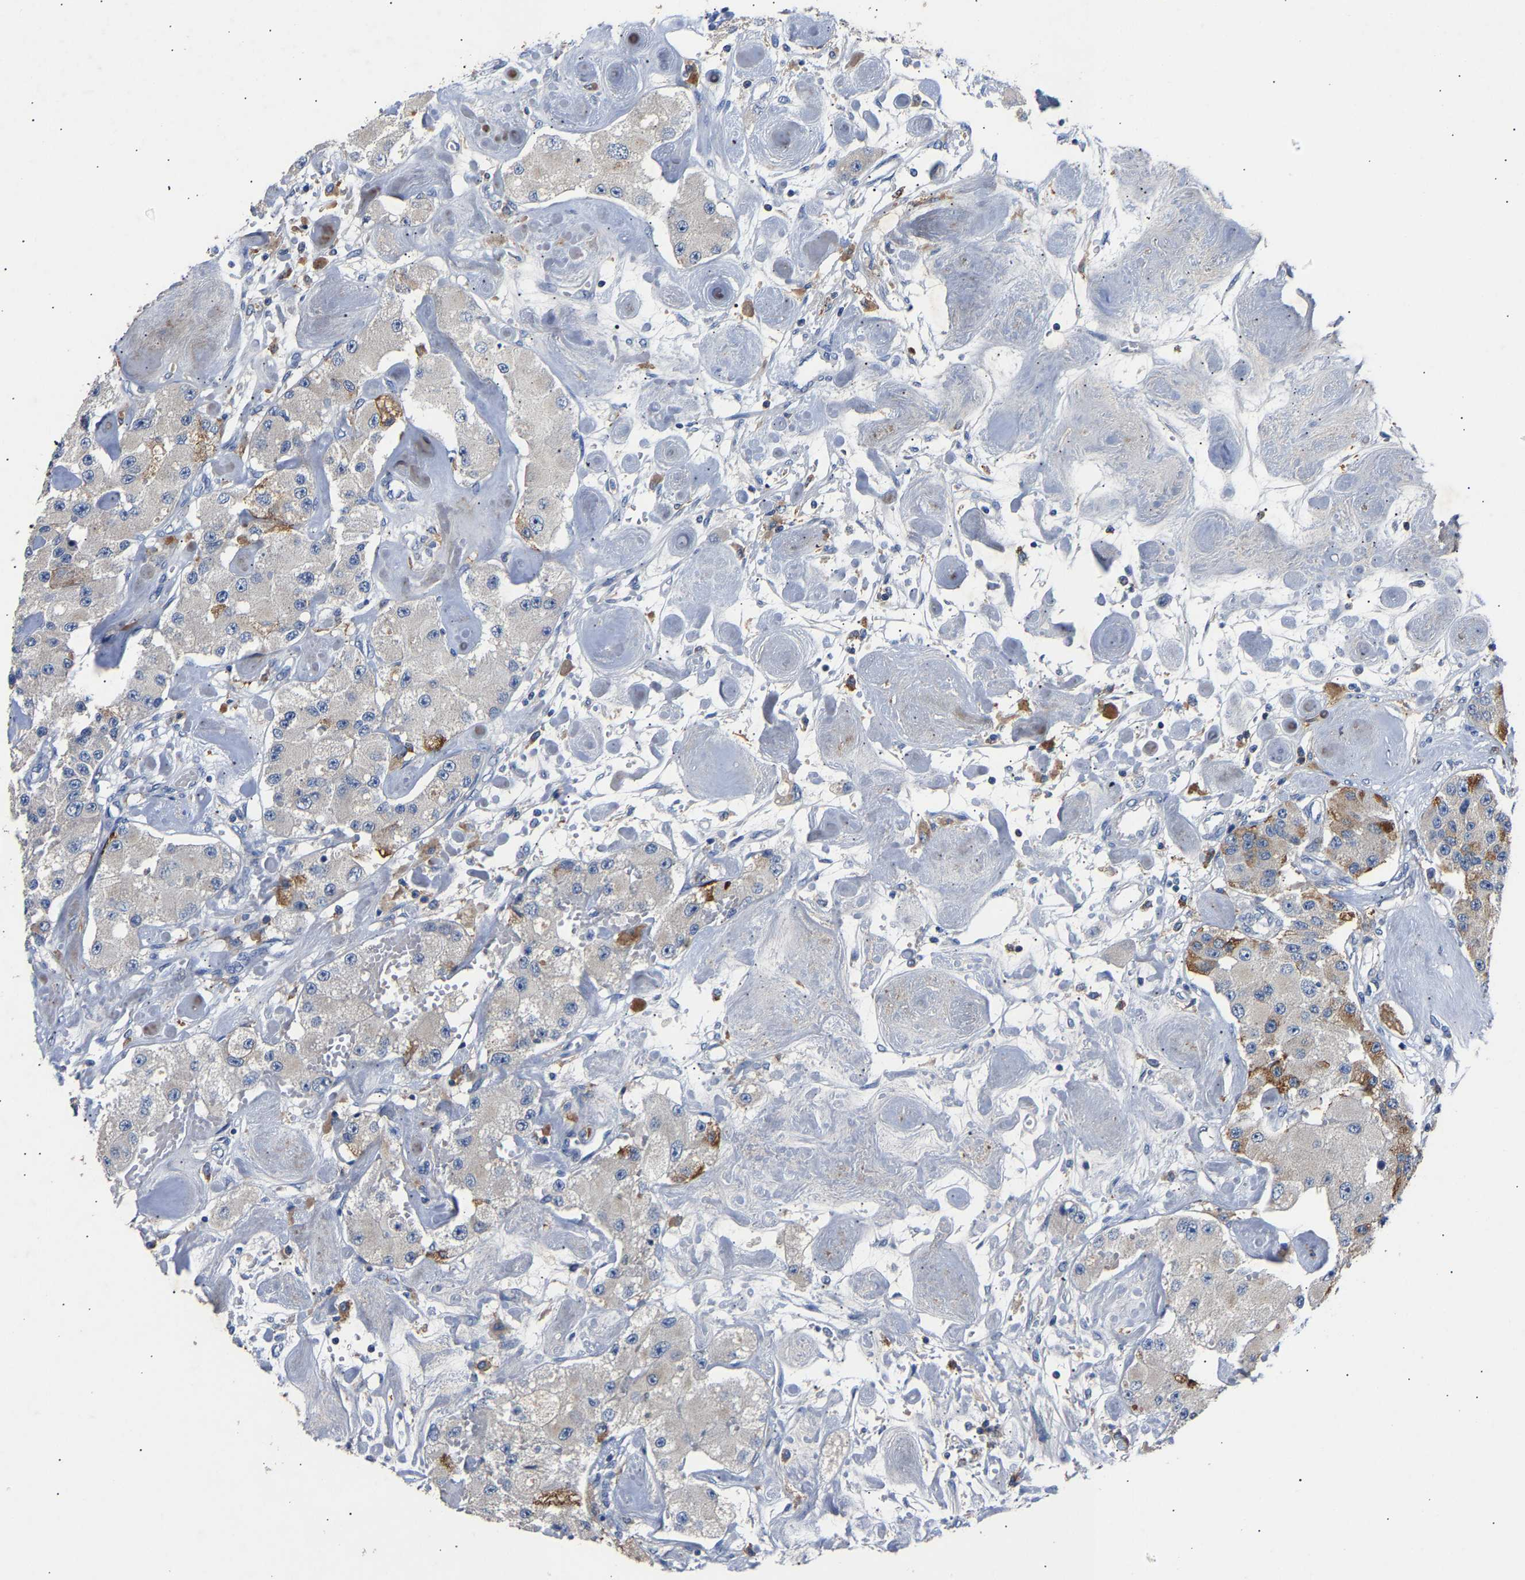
{"staining": {"intensity": "moderate", "quantity": "<25%", "location": "cytoplasmic/membranous"}, "tissue": "carcinoid", "cell_type": "Tumor cells", "image_type": "cancer", "snomed": [{"axis": "morphology", "description": "Carcinoid, malignant, NOS"}, {"axis": "topography", "description": "Pancreas"}], "caption": "Immunohistochemical staining of carcinoid reveals low levels of moderate cytoplasmic/membranous expression in about <25% of tumor cells.", "gene": "CCDC171", "patient": {"sex": "male", "age": 41}}